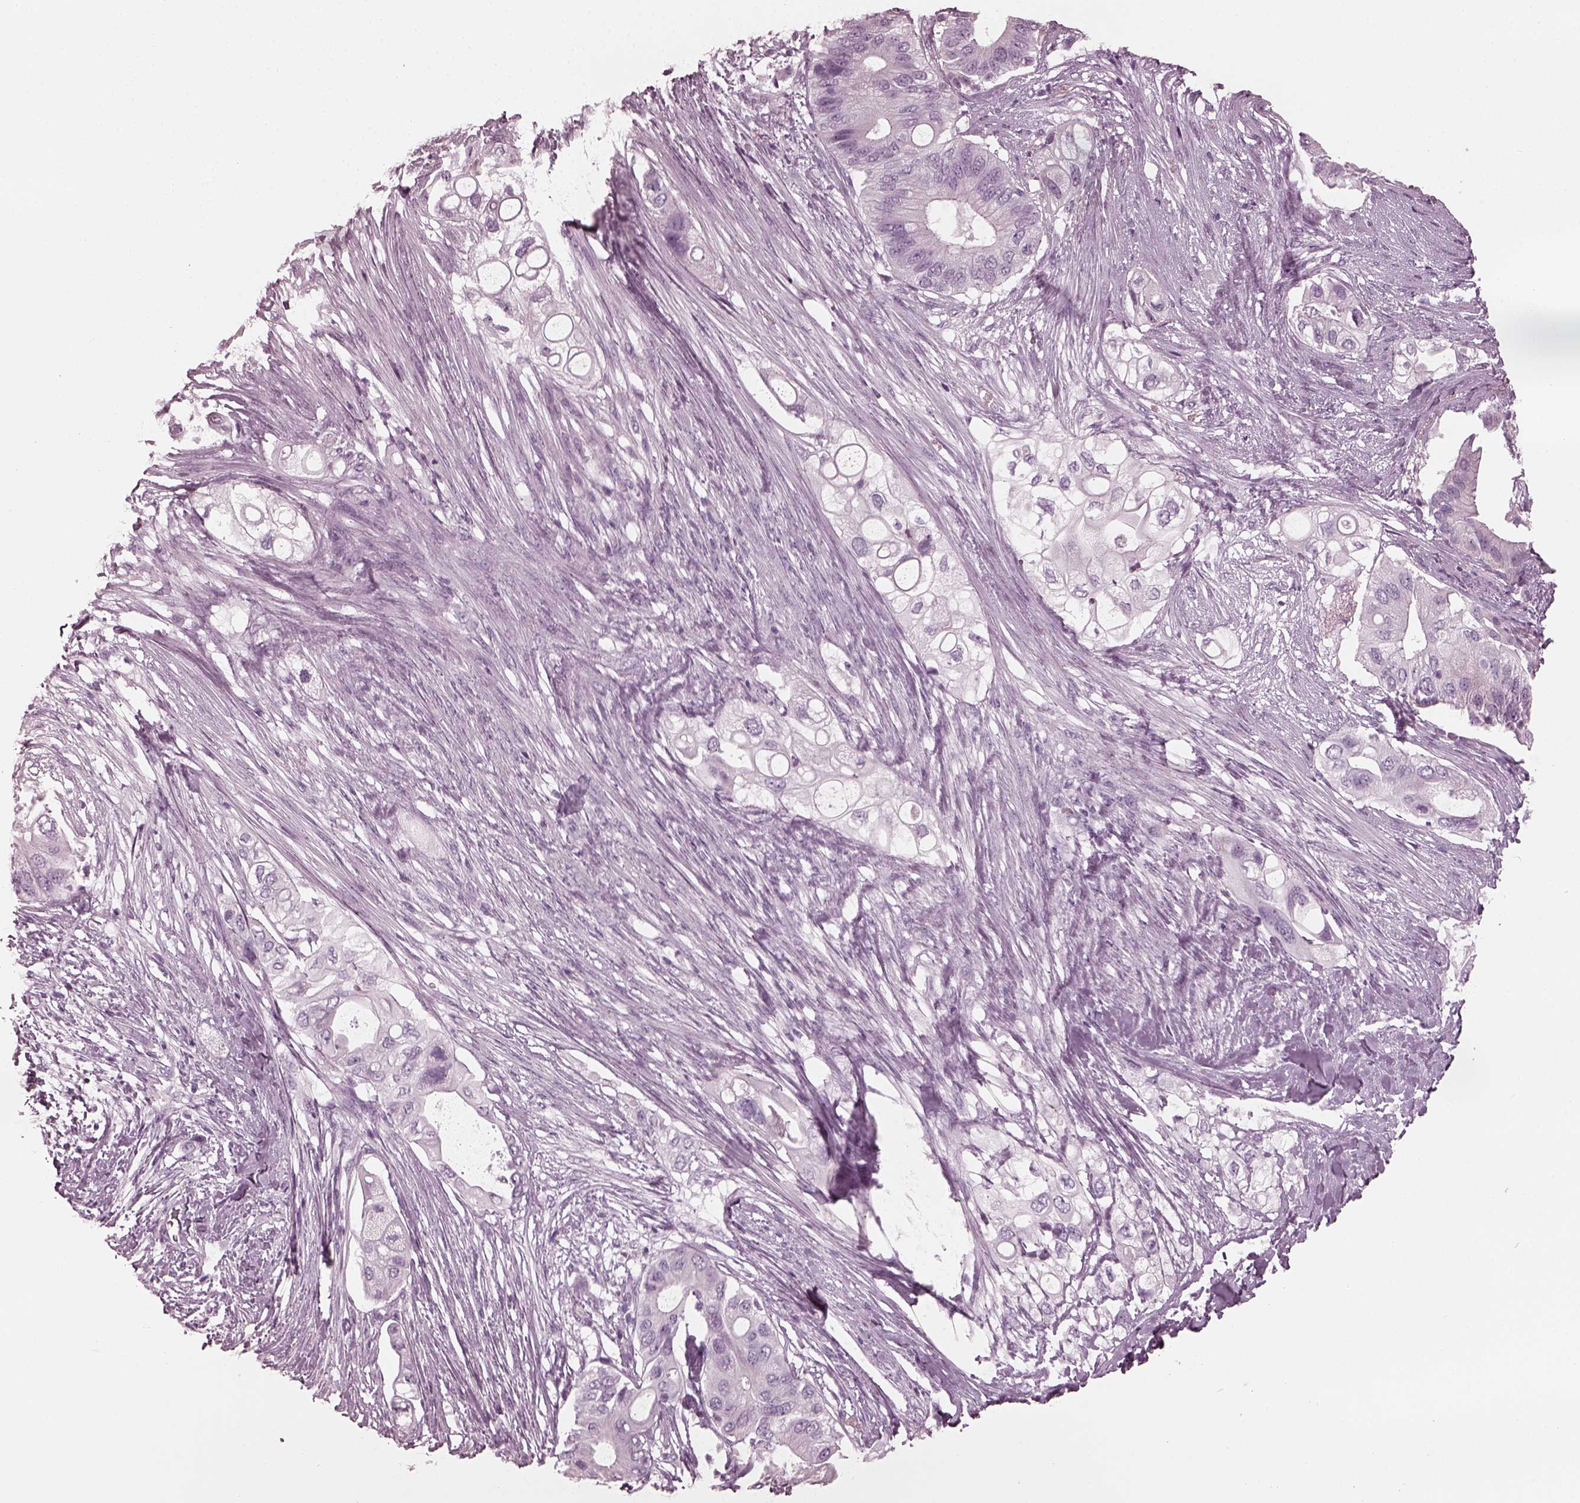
{"staining": {"intensity": "negative", "quantity": "none", "location": "none"}, "tissue": "pancreatic cancer", "cell_type": "Tumor cells", "image_type": "cancer", "snomed": [{"axis": "morphology", "description": "Adenocarcinoma, NOS"}, {"axis": "topography", "description": "Pancreas"}], "caption": "Pancreatic adenocarcinoma stained for a protein using immunohistochemistry shows no expression tumor cells.", "gene": "GRM6", "patient": {"sex": "female", "age": 72}}